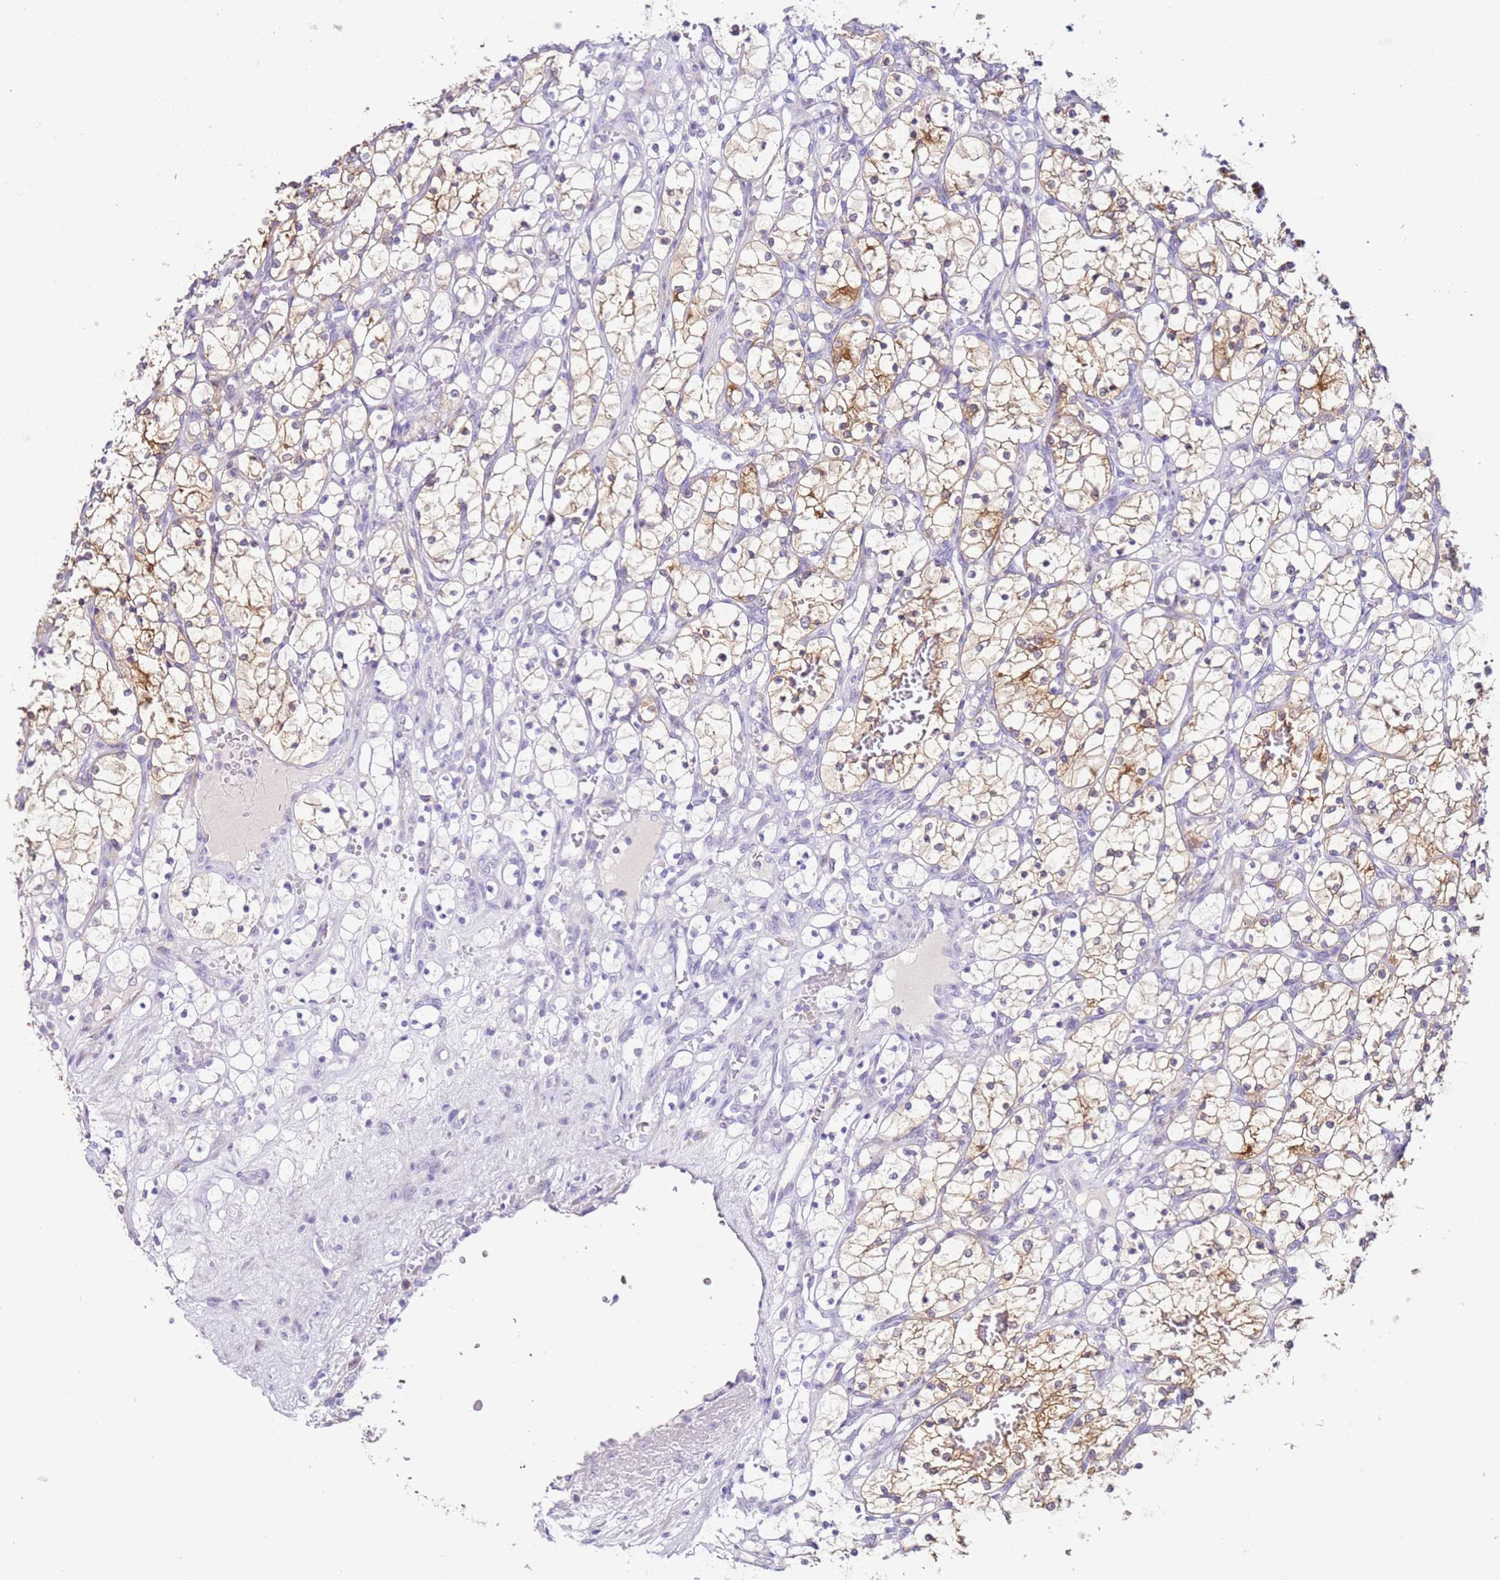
{"staining": {"intensity": "moderate", "quantity": "<25%", "location": "cytoplasmic/membranous"}, "tissue": "renal cancer", "cell_type": "Tumor cells", "image_type": "cancer", "snomed": [{"axis": "morphology", "description": "Adenocarcinoma, NOS"}, {"axis": "topography", "description": "Kidney"}], "caption": "Immunohistochemistry (IHC) (DAB) staining of human adenocarcinoma (renal) displays moderate cytoplasmic/membranous protein expression in about <25% of tumor cells.", "gene": "HGD", "patient": {"sex": "female", "age": 69}}